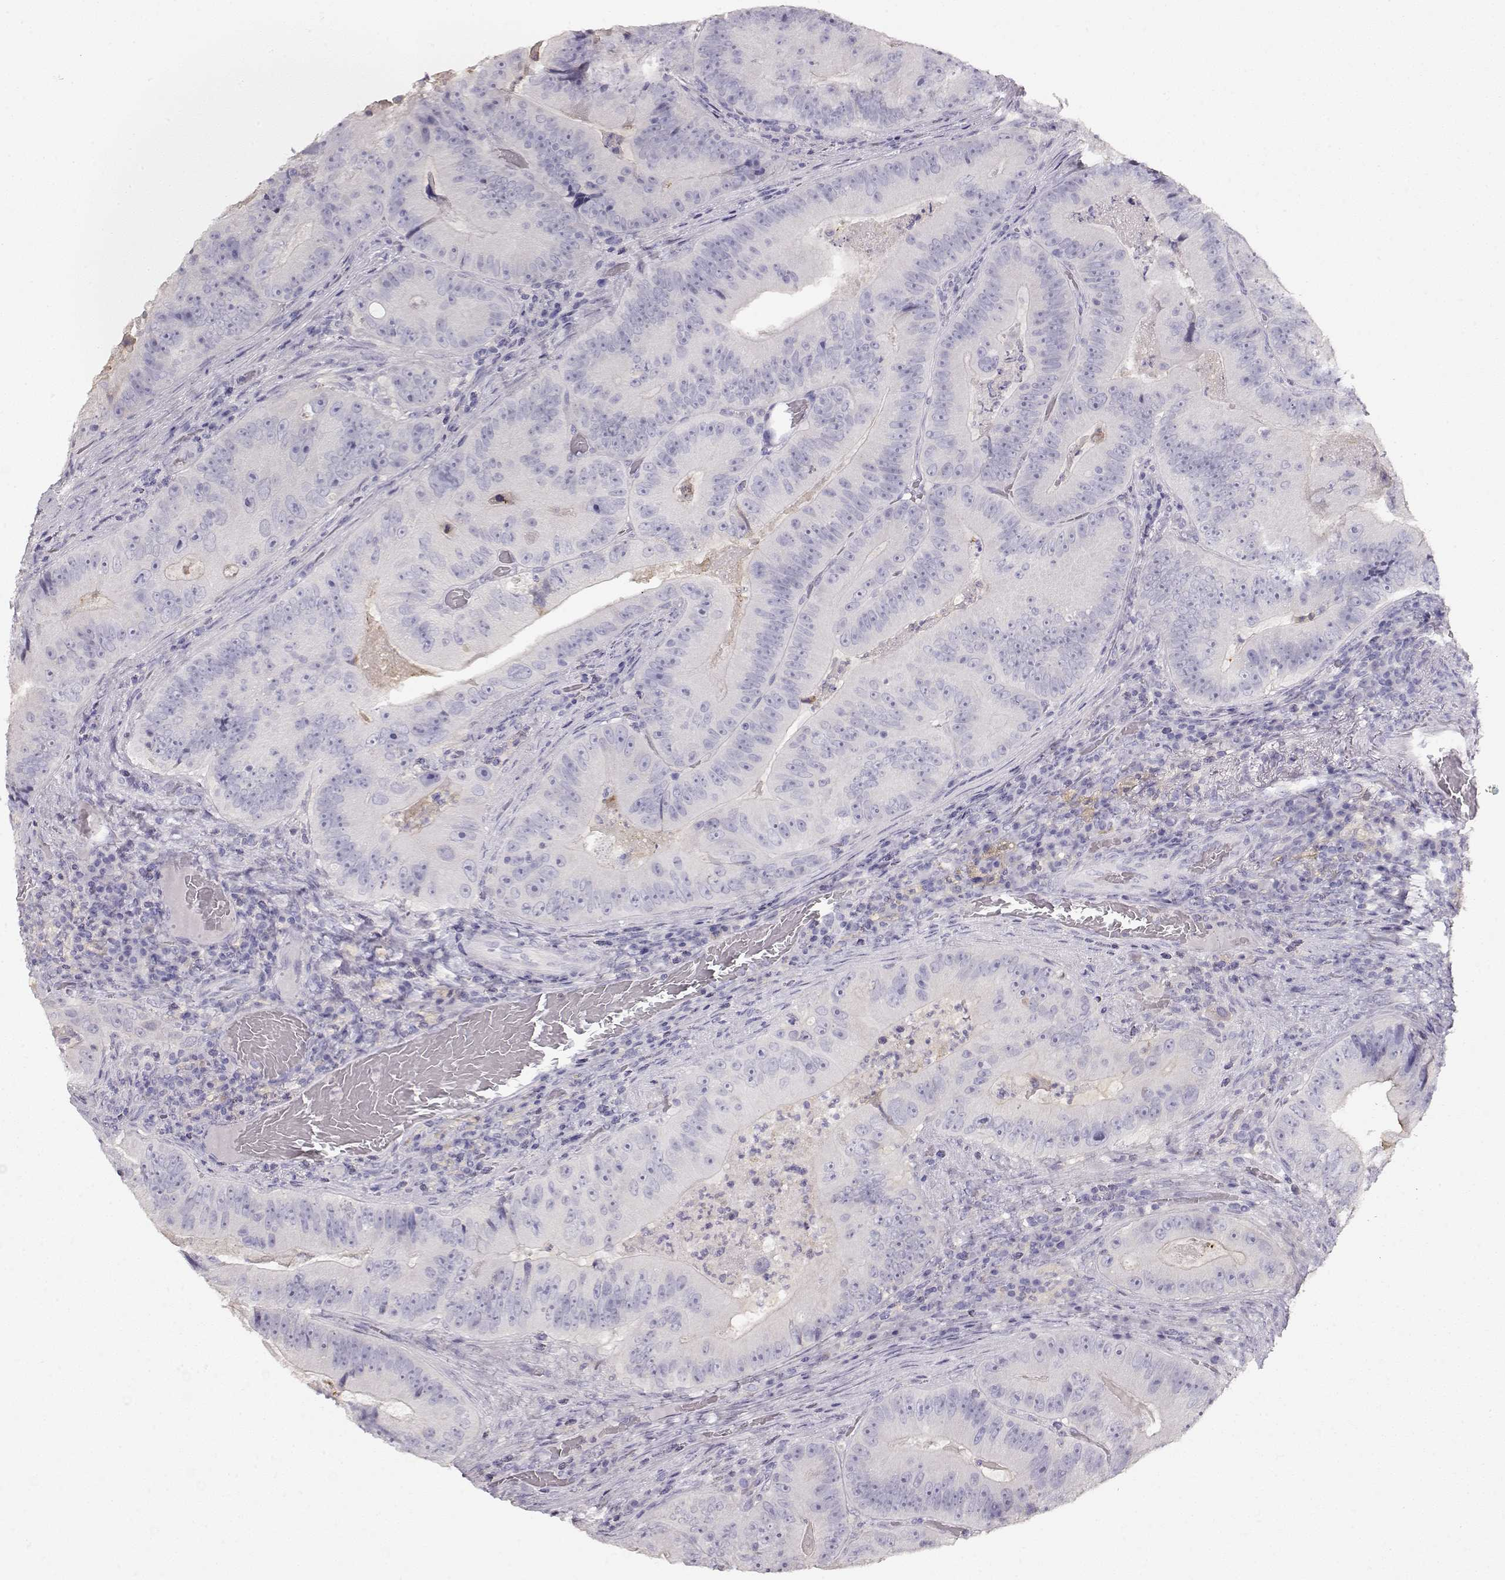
{"staining": {"intensity": "negative", "quantity": "none", "location": "none"}, "tissue": "colorectal cancer", "cell_type": "Tumor cells", "image_type": "cancer", "snomed": [{"axis": "morphology", "description": "Adenocarcinoma, NOS"}, {"axis": "topography", "description": "Colon"}], "caption": "Image shows no protein expression in tumor cells of colorectal adenocarcinoma tissue.", "gene": "NDRG4", "patient": {"sex": "female", "age": 86}}